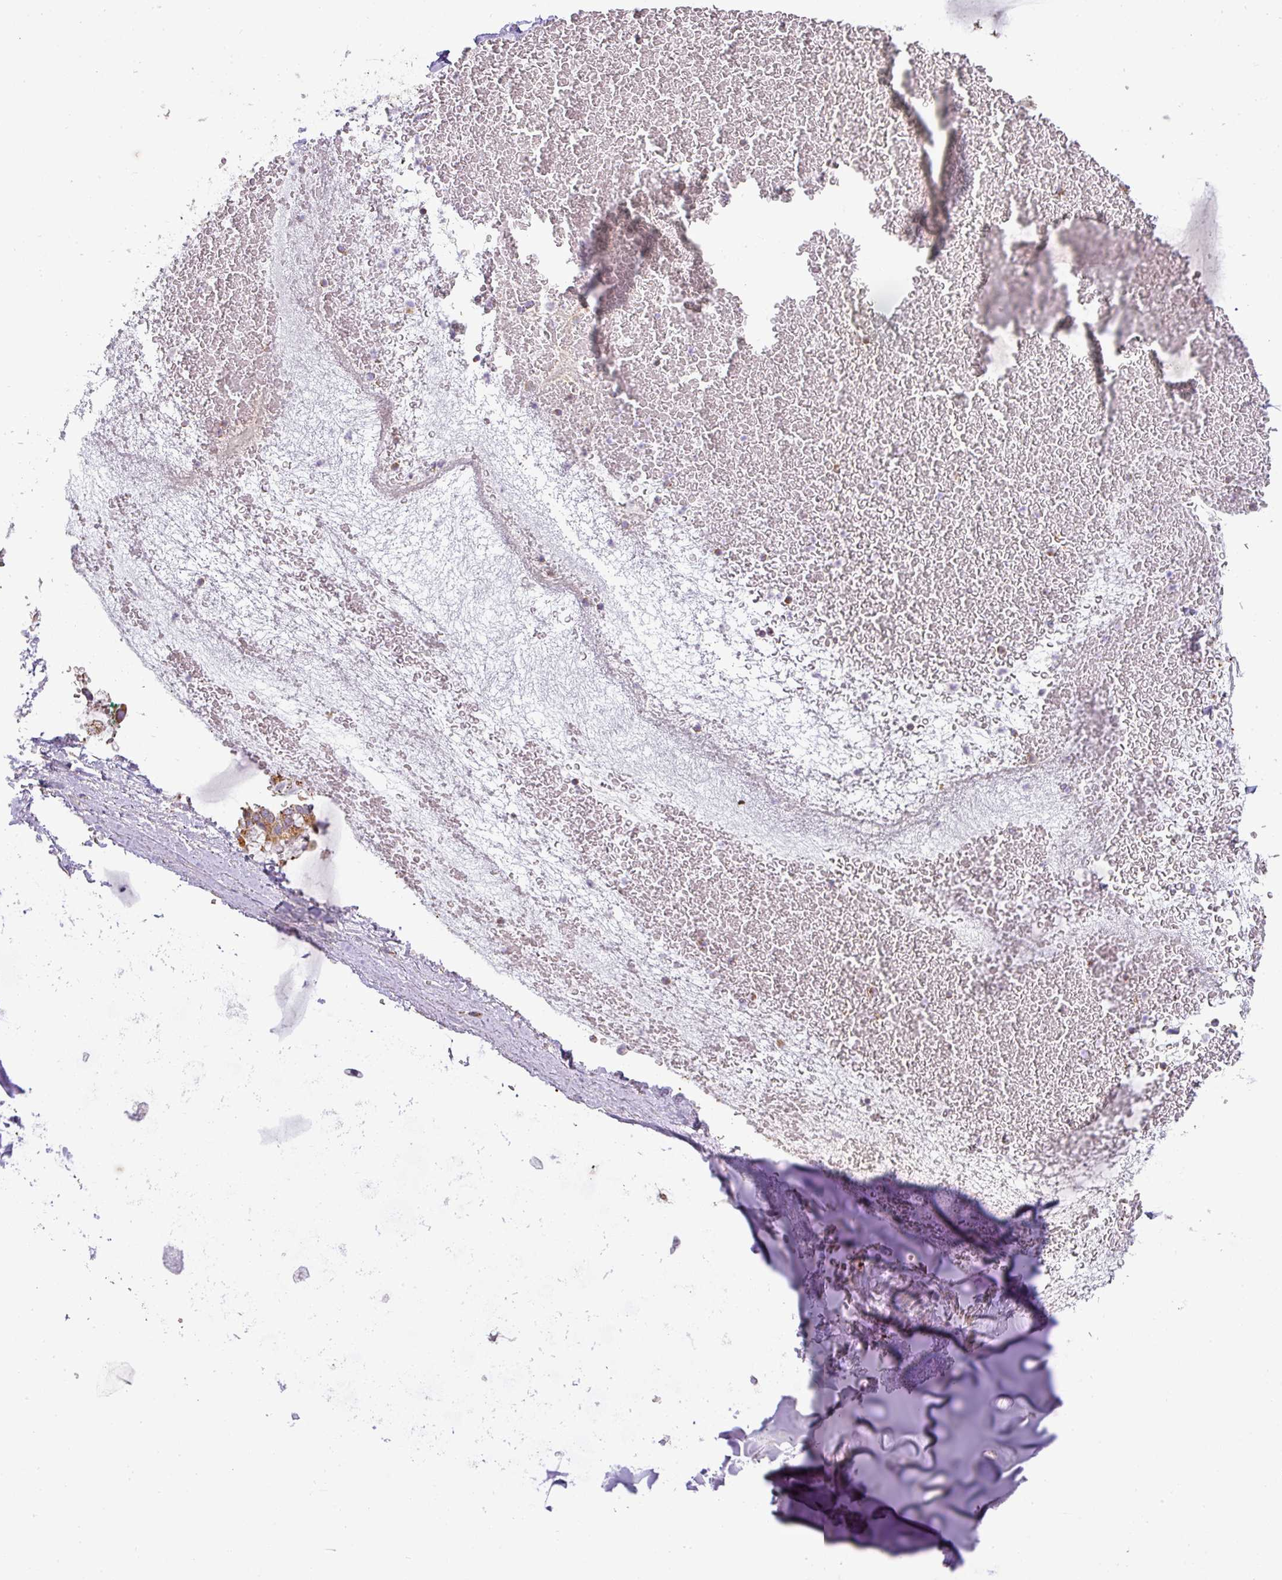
{"staining": {"intensity": "weak", "quantity": "25%-75%", "location": "cytoplasmic/membranous"}, "tissue": "soft tissue", "cell_type": "Chondrocytes", "image_type": "normal", "snomed": [{"axis": "morphology", "description": "Normal tissue, NOS"}, {"axis": "topography", "description": "Cartilage tissue"}], "caption": "Brown immunohistochemical staining in unremarkable human soft tissue exhibits weak cytoplasmic/membranous staining in approximately 25%-75% of chondrocytes. The staining was performed using DAB, with brown indicating positive protein expression. Nuclei are stained blue with hematoxylin.", "gene": "ZNF211", "patient": {"sex": "male", "age": 73}}